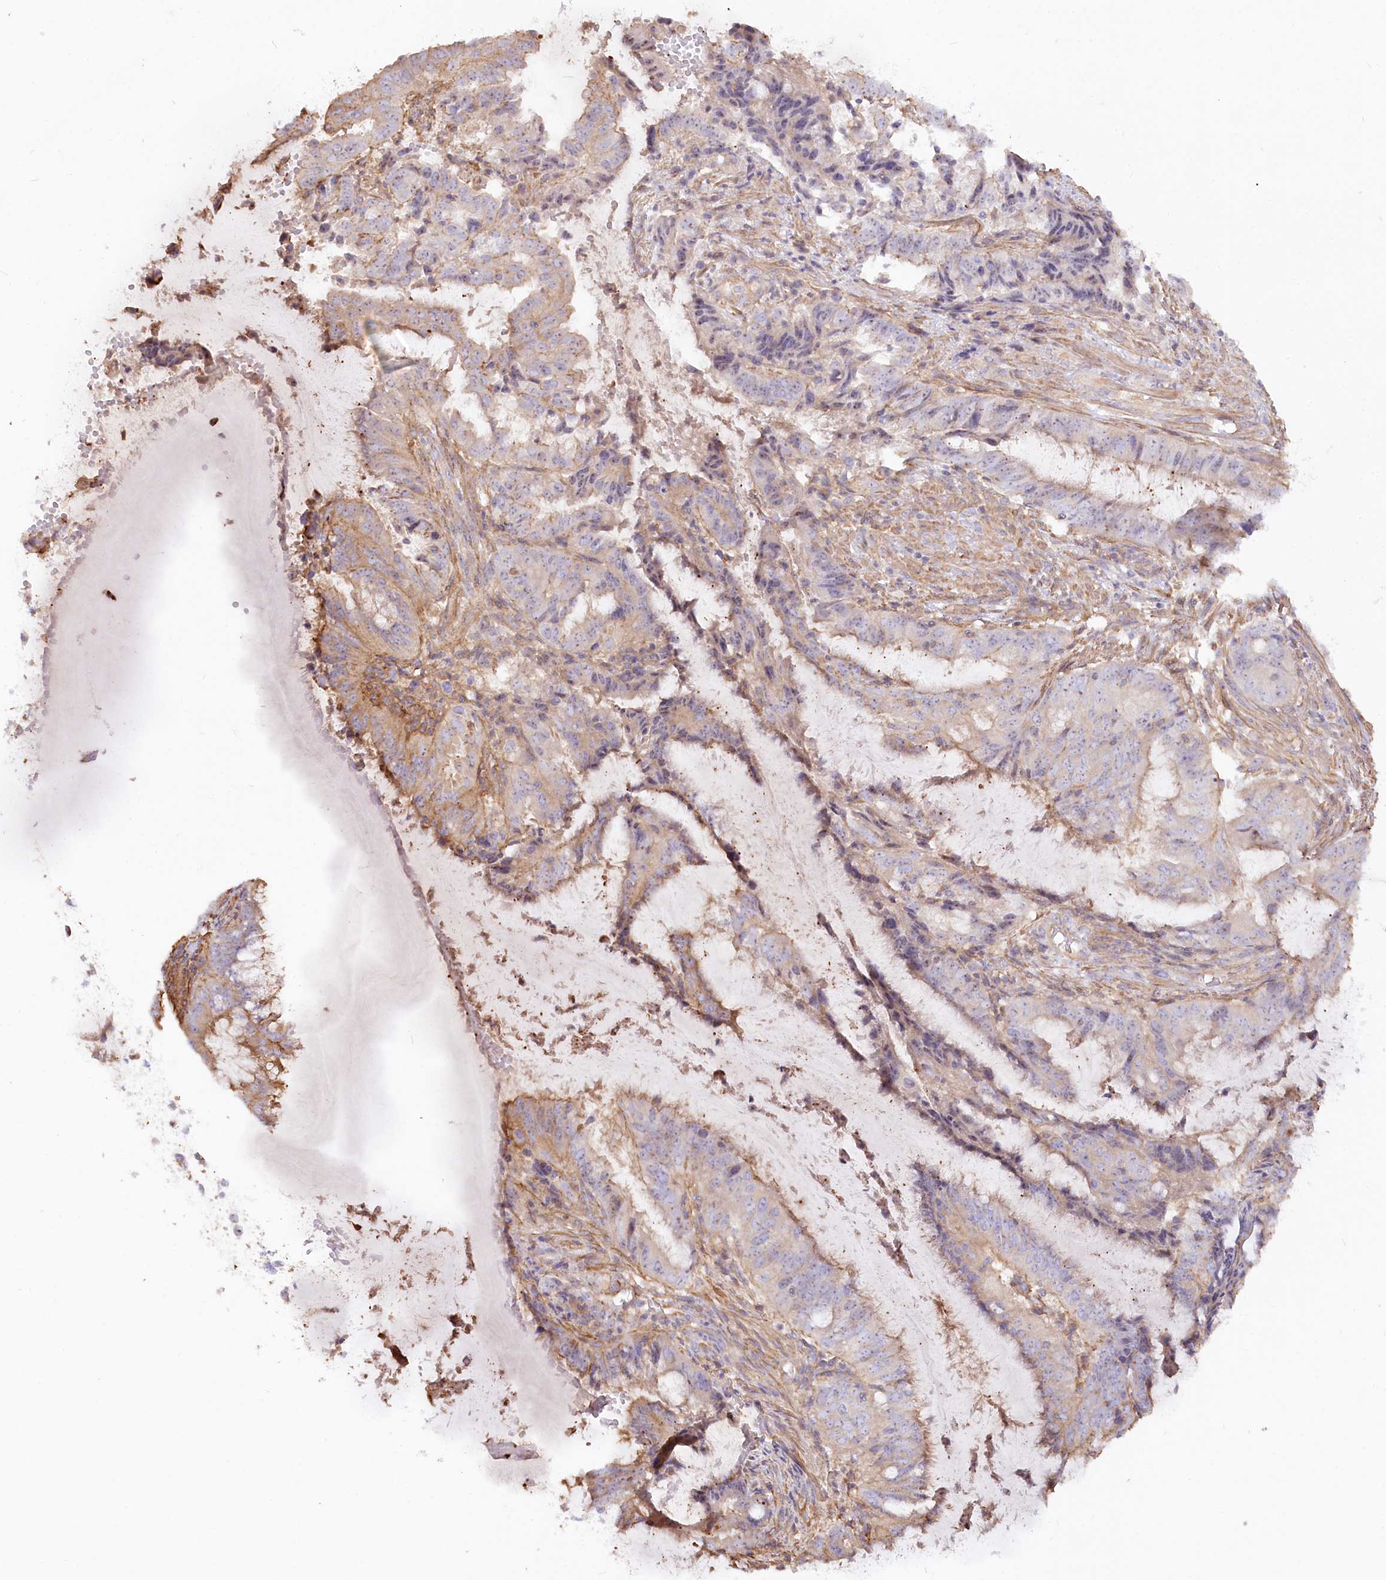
{"staining": {"intensity": "moderate", "quantity": "25%-75%", "location": "cytoplasmic/membranous"}, "tissue": "endometrial cancer", "cell_type": "Tumor cells", "image_type": "cancer", "snomed": [{"axis": "morphology", "description": "Adenocarcinoma, NOS"}, {"axis": "topography", "description": "Endometrium"}], "caption": "Endometrial cancer (adenocarcinoma) stained with immunohistochemistry (IHC) demonstrates moderate cytoplasmic/membranous positivity in about 25%-75% of tumor cells. (Stains: DAB in brown, nuclei in blue, Microscopy: brightfield microscopy at high magnification).", "gene": "WDR36", "patient": {"sex": "female", "age": 51}}